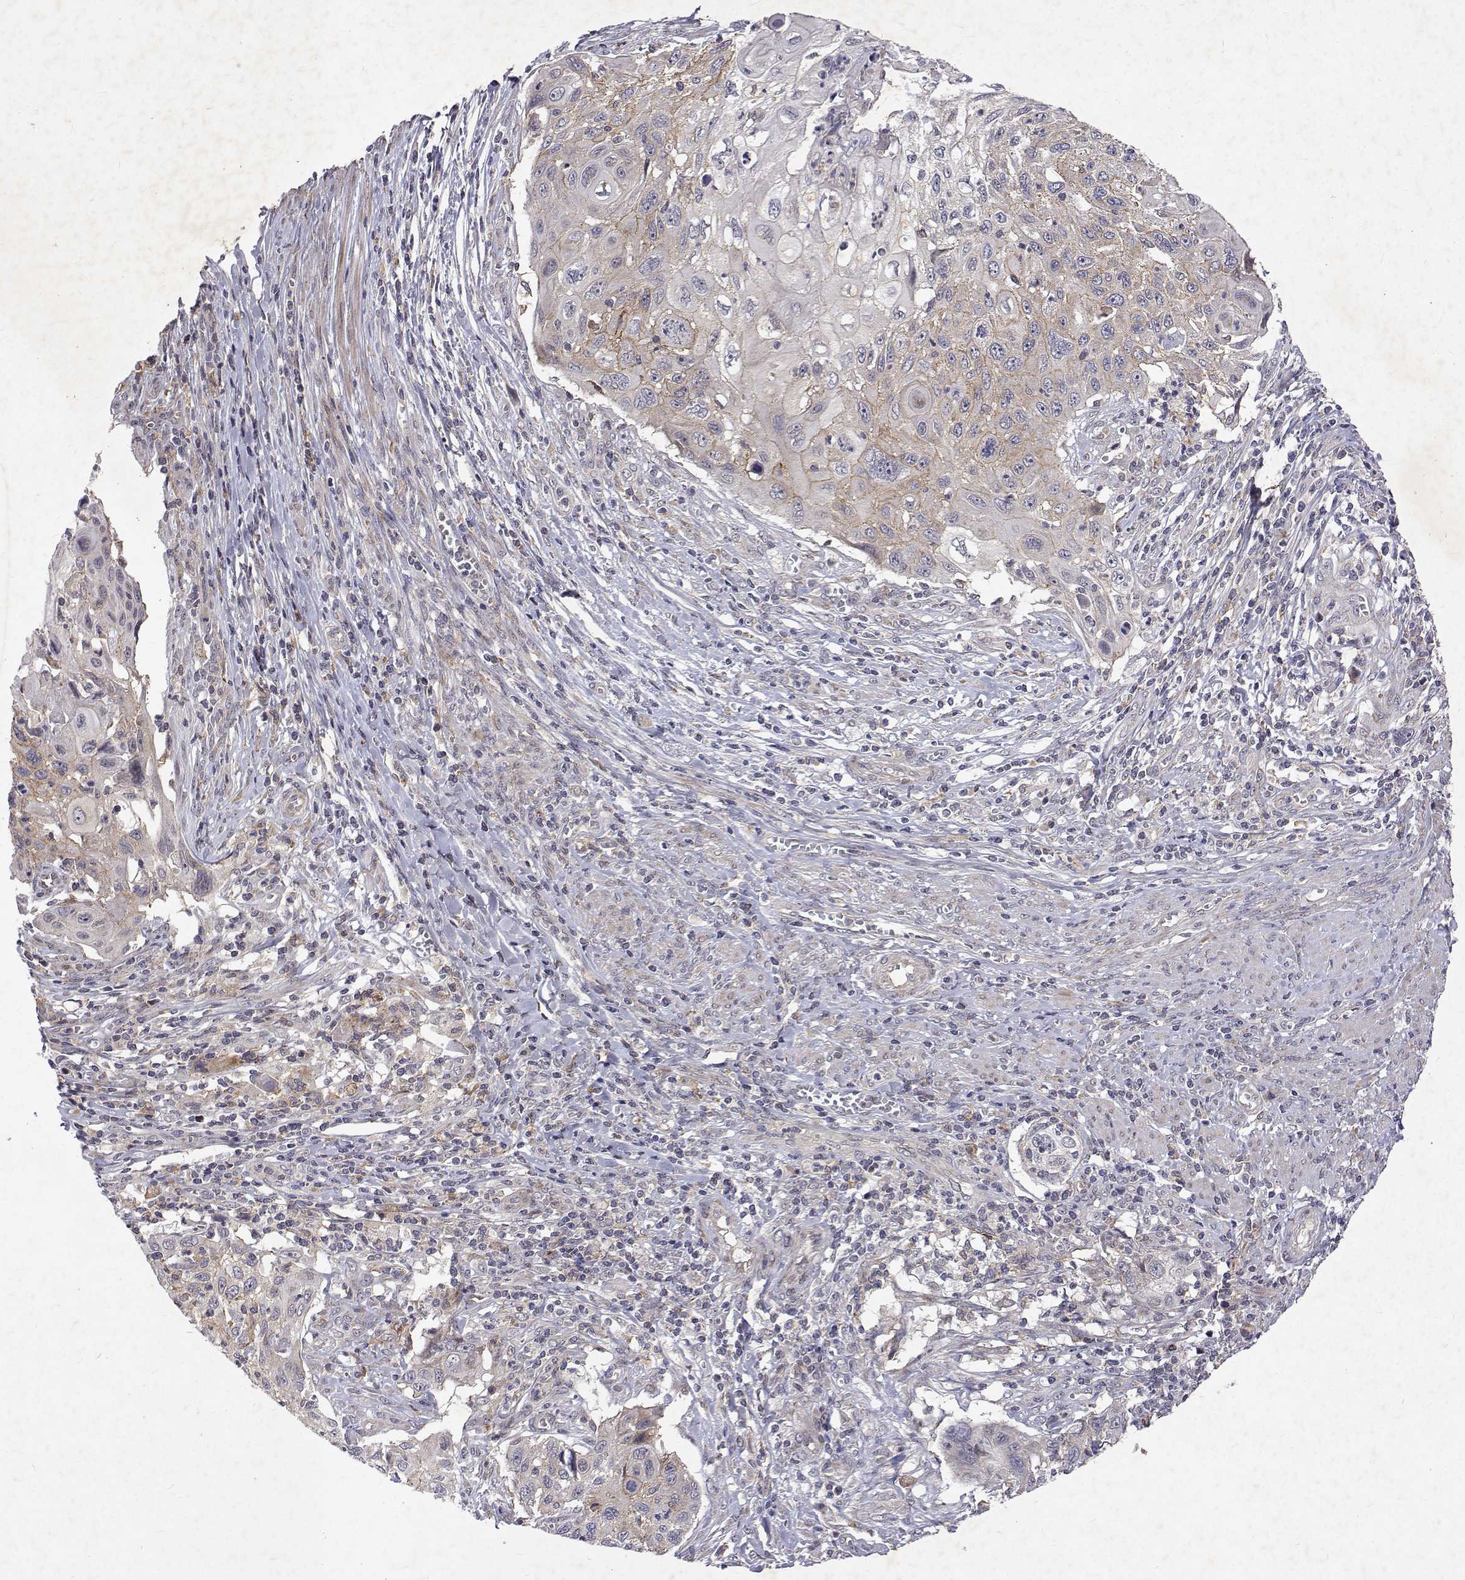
{"staining": {"intensity": "weak", "quantity": "<25%", "location": "cytoplasmic/membranous"}, "tissue": "cervical cancer", "cell_type": "Tumor cells", "image_type": "cancer", "snomed": [{"axis": "morphology", "description": "Squamous cell carcinoma, NOS"}, {"axis": "topography", "description": "Cervix"}], "caption": "Tumor cells show no significant protein staining in cervical squamous cell carcinoma.", "gene": "ALKBH8", "patient": {"sex": "female", "age": 70}}